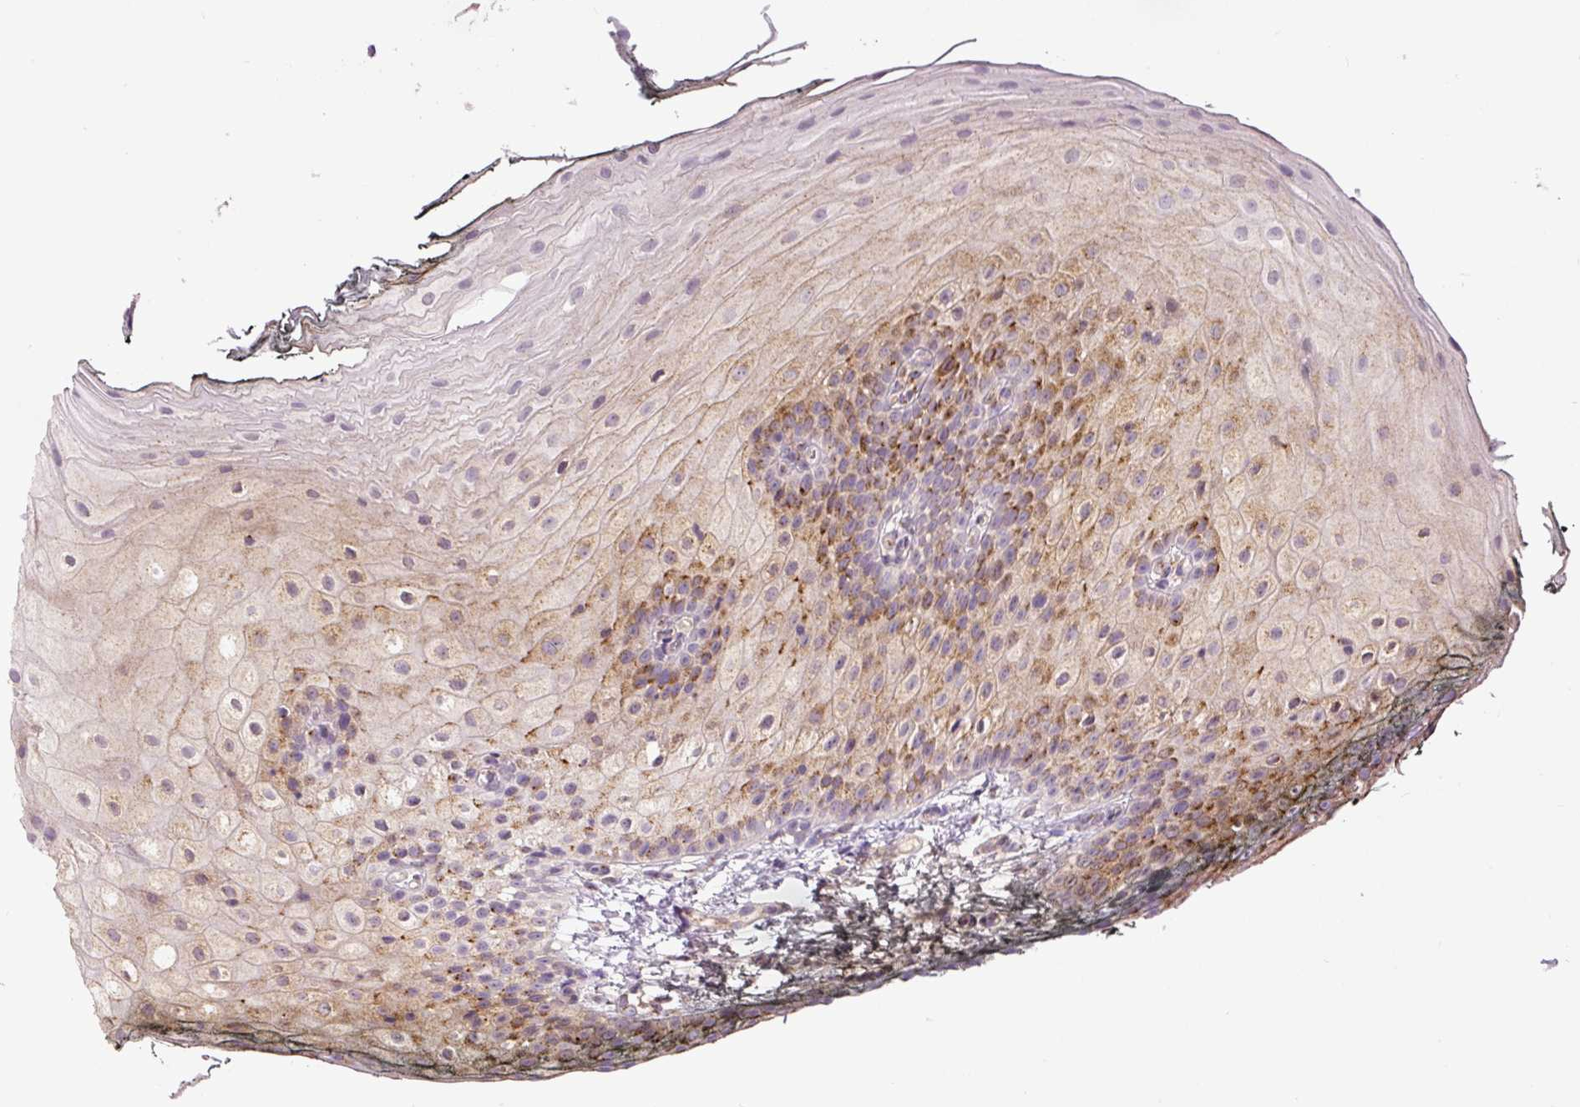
{"staining": {"intensity": "moderate", "quantity": ">75%", "location": "cytoplasmic/membranous"}, "tissue": "oral mucosa", "cell_type": "Squamous epithelial cells", "image_type": "normal", "snomed": [{"axis": "morphology", "description": "Normal tissue, NOS"}, {"axis": "topography", "description": "Oral tissue"}], "caption": "Immunohistochemistry histopathology image of normal oral mucosa: oral mucosa stained using immunohistochemistry reveals medium levels of moderate protein expression localized specifically in the cytoplasmic/membranous of squamous epithelial cells, appearing as a cytoplasmic/membranous brown color.", "gene": "PCM1", "patient": {"sex": "male", "age": 75}}